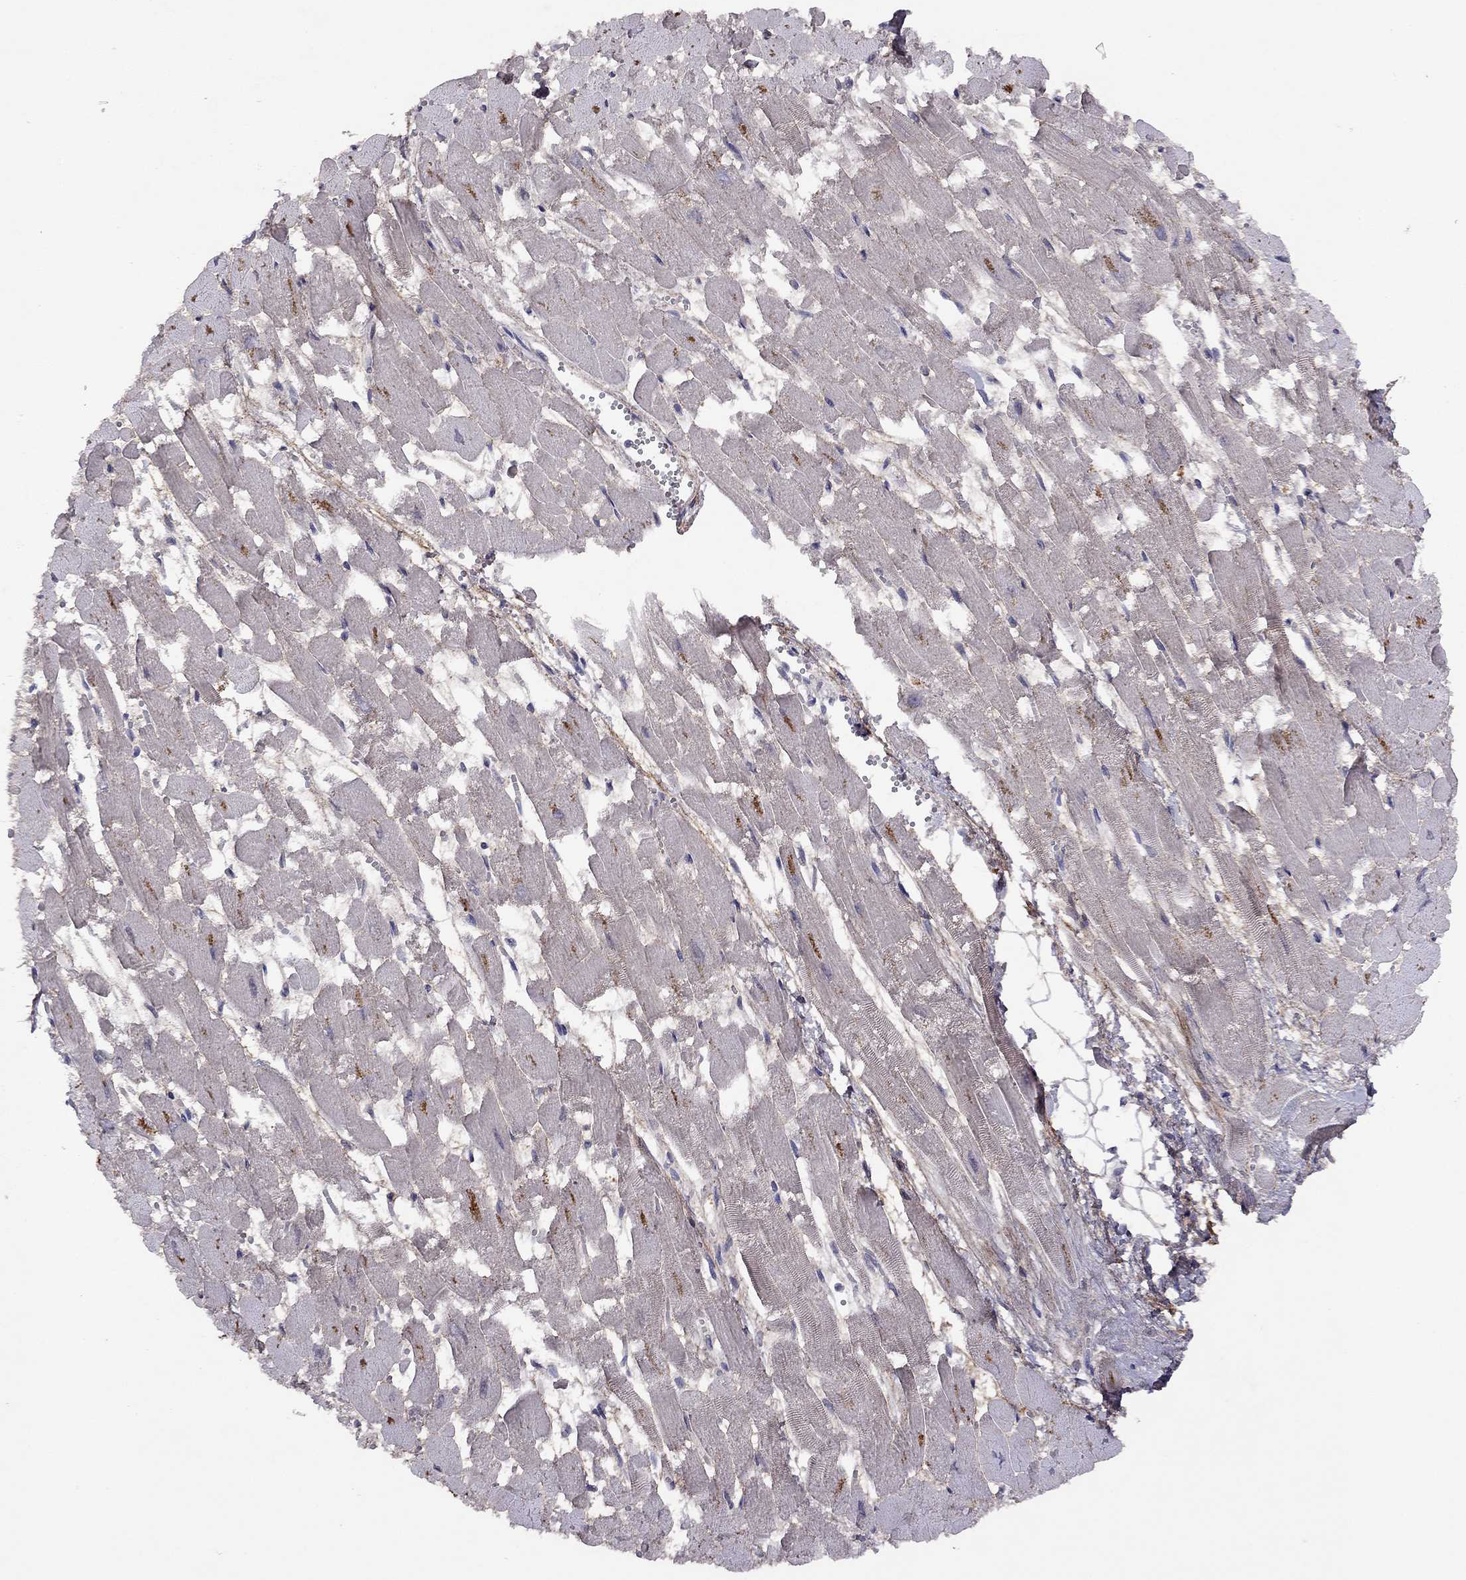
{"staining": {"intensity": "negative", "quantity": "none", "location": "none"}, "tissue": "heart muscle", "cell_type": "Cardiomyocytes", "image_type": "normal", "snomed": [{"axis": "morphology", "description": "Normal tissue, NOS"}, {"axis": "topography", "description": "Heart"}], "caption": "High power microscopy histopathology image of an immunohistochemistry (IHC) photomicrograph of unremarkable heart muscle, revealing no significant expression in cardiomyocytes.", "gene": "ESR2", "patient": {"sex": "female", "age": 52}}